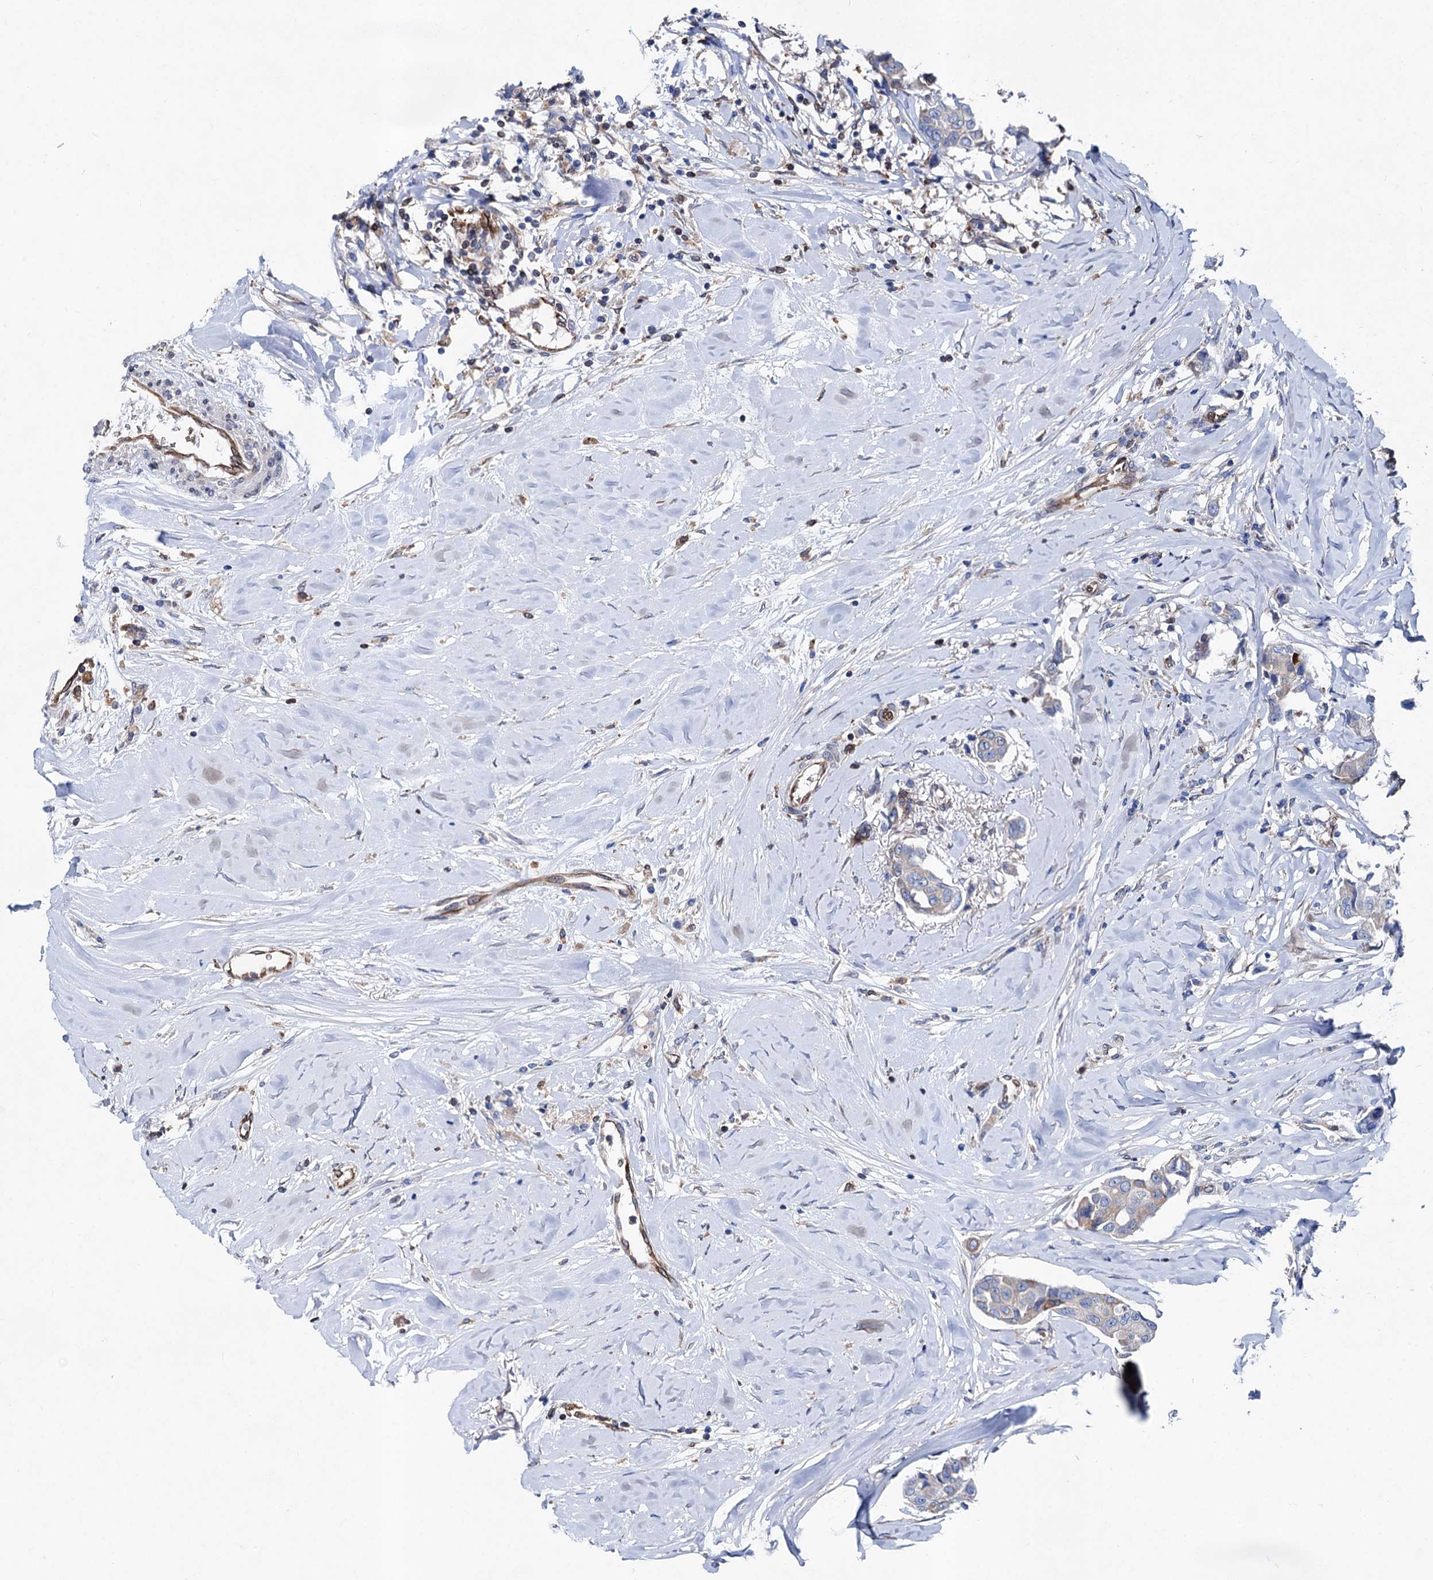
{"staining": {"intensity": "weak", "quantity": "<25%", "location": "cytoplasmic/membranous"}, "tissue": "breast cancer", "cell_type": "Tumor cells", "image_type": "cancer", "snomed": [{"axis": "morphology", "description": "Duct carcinoma"}, {"axis": "topography", "description": "Breast"}], "caption": "Micrograph shows no significant protein positivity in tumor cells of breast cancer.", "gene": "STING1", "patient": {"sex": "female", "age": 80}}